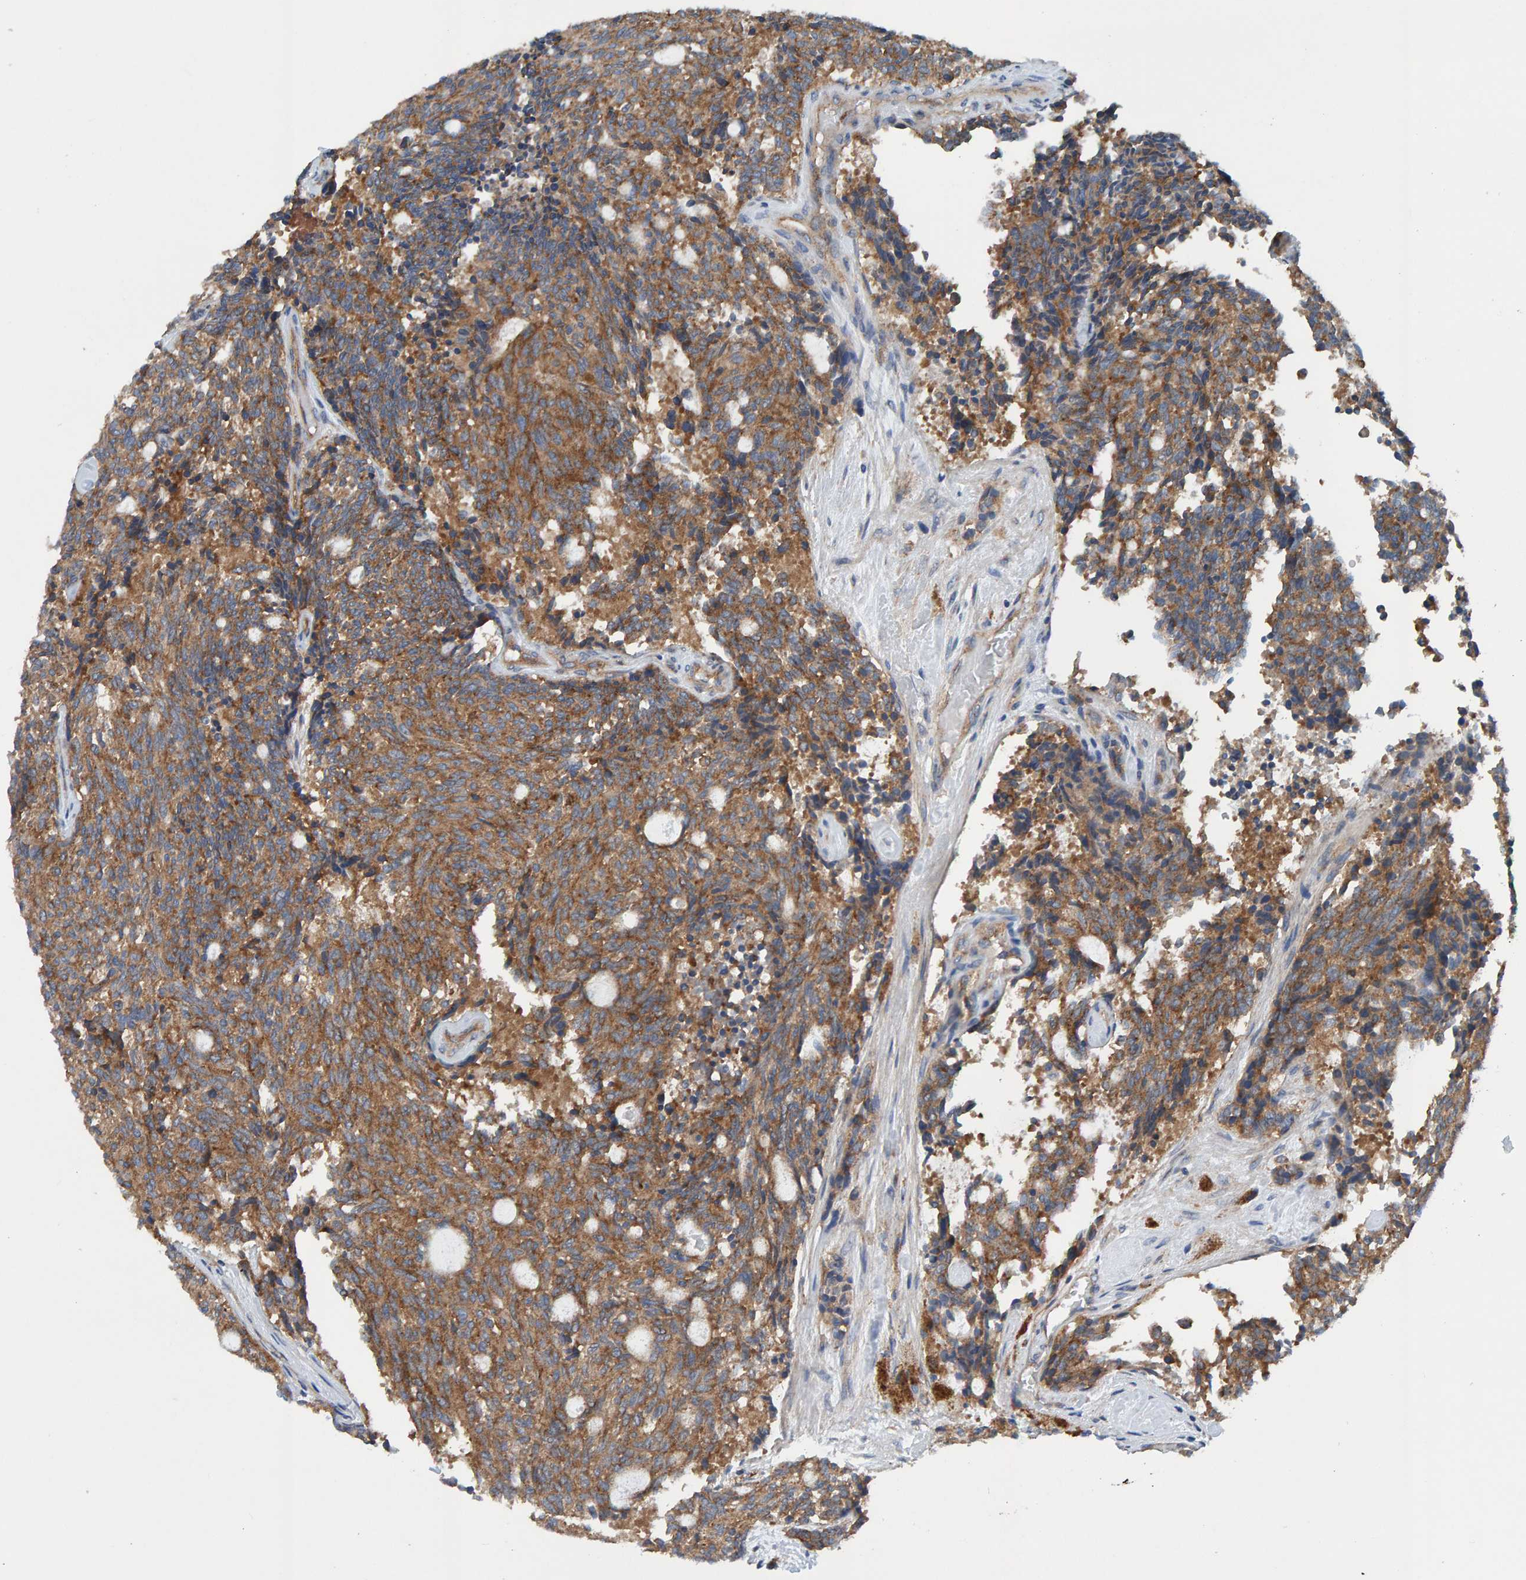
{"staining": {"intensity": "moderate", "quantity": ">75%", "location": "cytoplasmic/membranous"}, "tissue": "carcinoid", "cell_type": "Tumor cells", "image_type": "cancer", "snomed": [{"axis": "morphology", "description": "Carcinoid, malignant, NOS"}, {"axis": "topography", "description": "Pancreas"}], "caption": "Moderate cytoplasmic/membranous protein expression is seen in about >75% of tumor cells in carcinoid. (DAB IHC, brown staining for protein, blue staining for nuclei).", "gene": "MKLN1", "patient": {"sex": "female", "age": 54}}